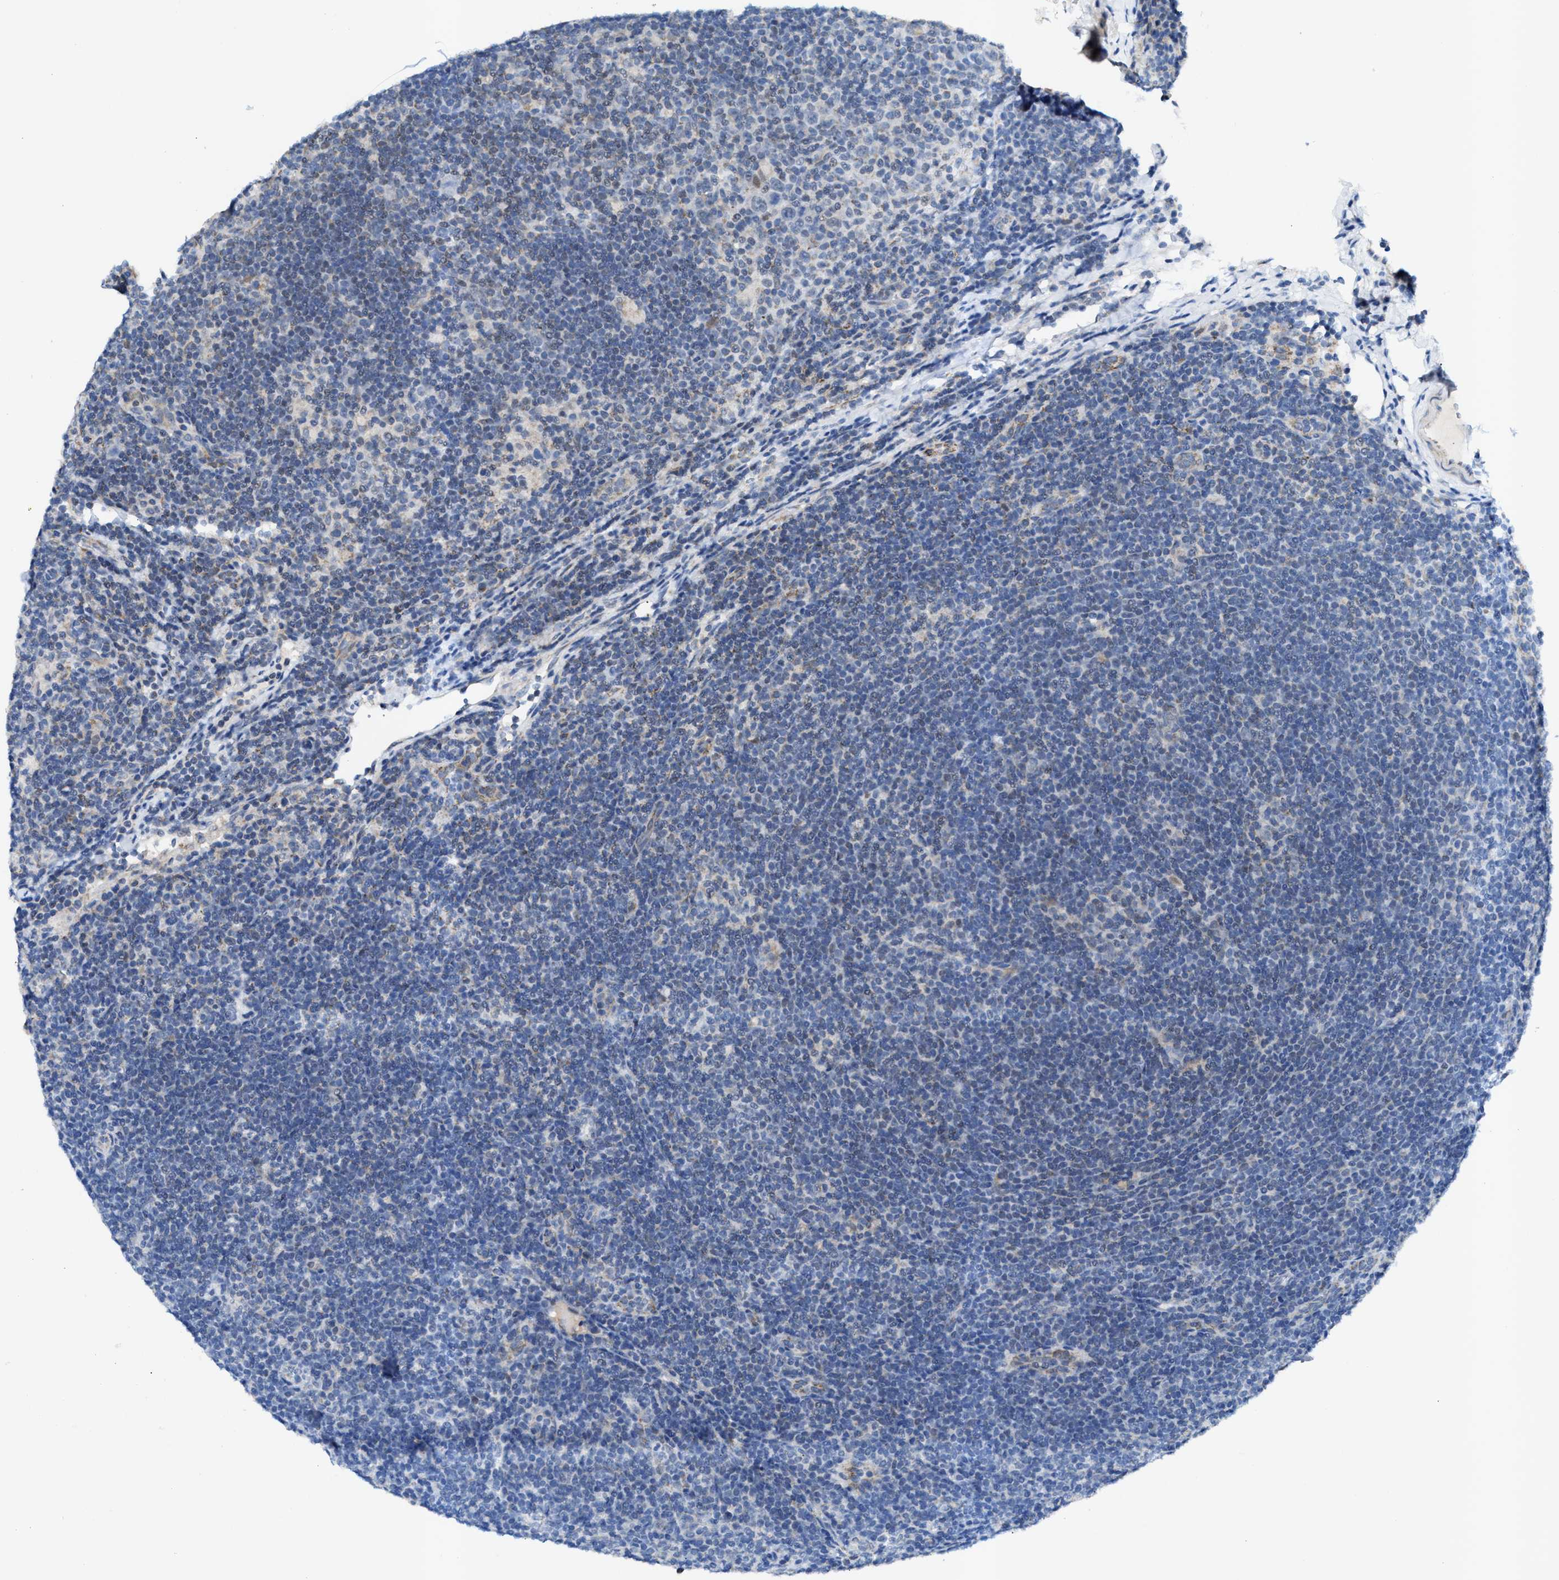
{"staining": {"intensity": "negative", "quantity": "none", "location": "none"}, "tissue": "lymphoma", "cell_type": "Tumor cells", "image_type": "cancer", "snomed": [{"axis": "morphology", "description": "Hodgkin's disease, NOS"}, {"axis": "topography", "description": "Lymph node"}], "caption": "Image shows no protein expression in tumor cells of Hodgkin's disease tissue.", "gene": "JAG1", "patient": {"sex": "female", "age": 57}}